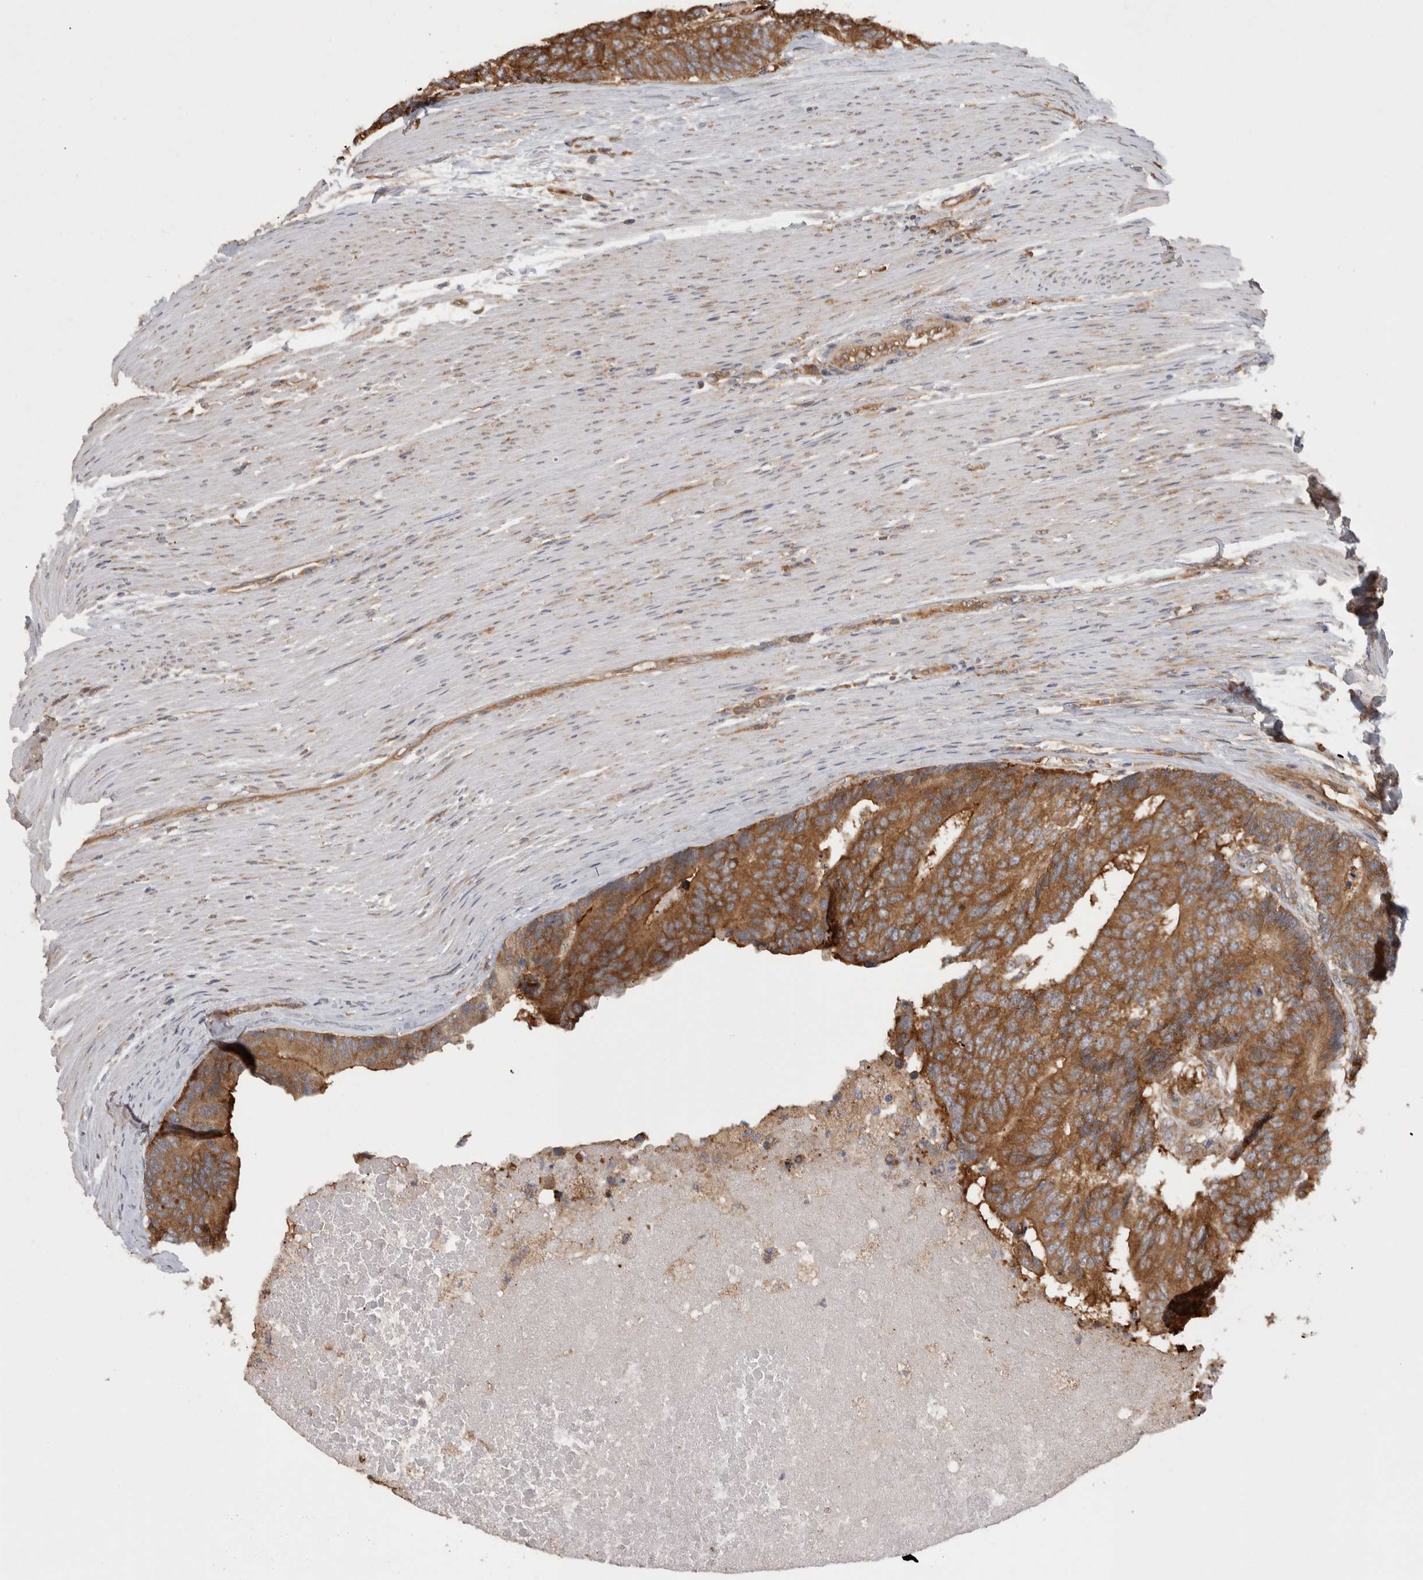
{"staining": {"intensity": "strong", "quantity": ">75%", "location": "cytoplasmic/membranous"}, "tissue": "colorectal cancer", "cell_type": "Tumor cells", "image_type": "cancer", "snomed": [{"axis": "morphology", "description": "Adenocarcinoma, NOS"}, {"axis": "topography", "description": "Colon"}], "caption": "This is an image of immunohistochemistry (IHC) staining of colorectal cancer, which shows strong positivity in the cytoplasmic/membranous of tumor cells.", "gene": "SMCR8", "patient": {"sex": "female", "age": 67}}